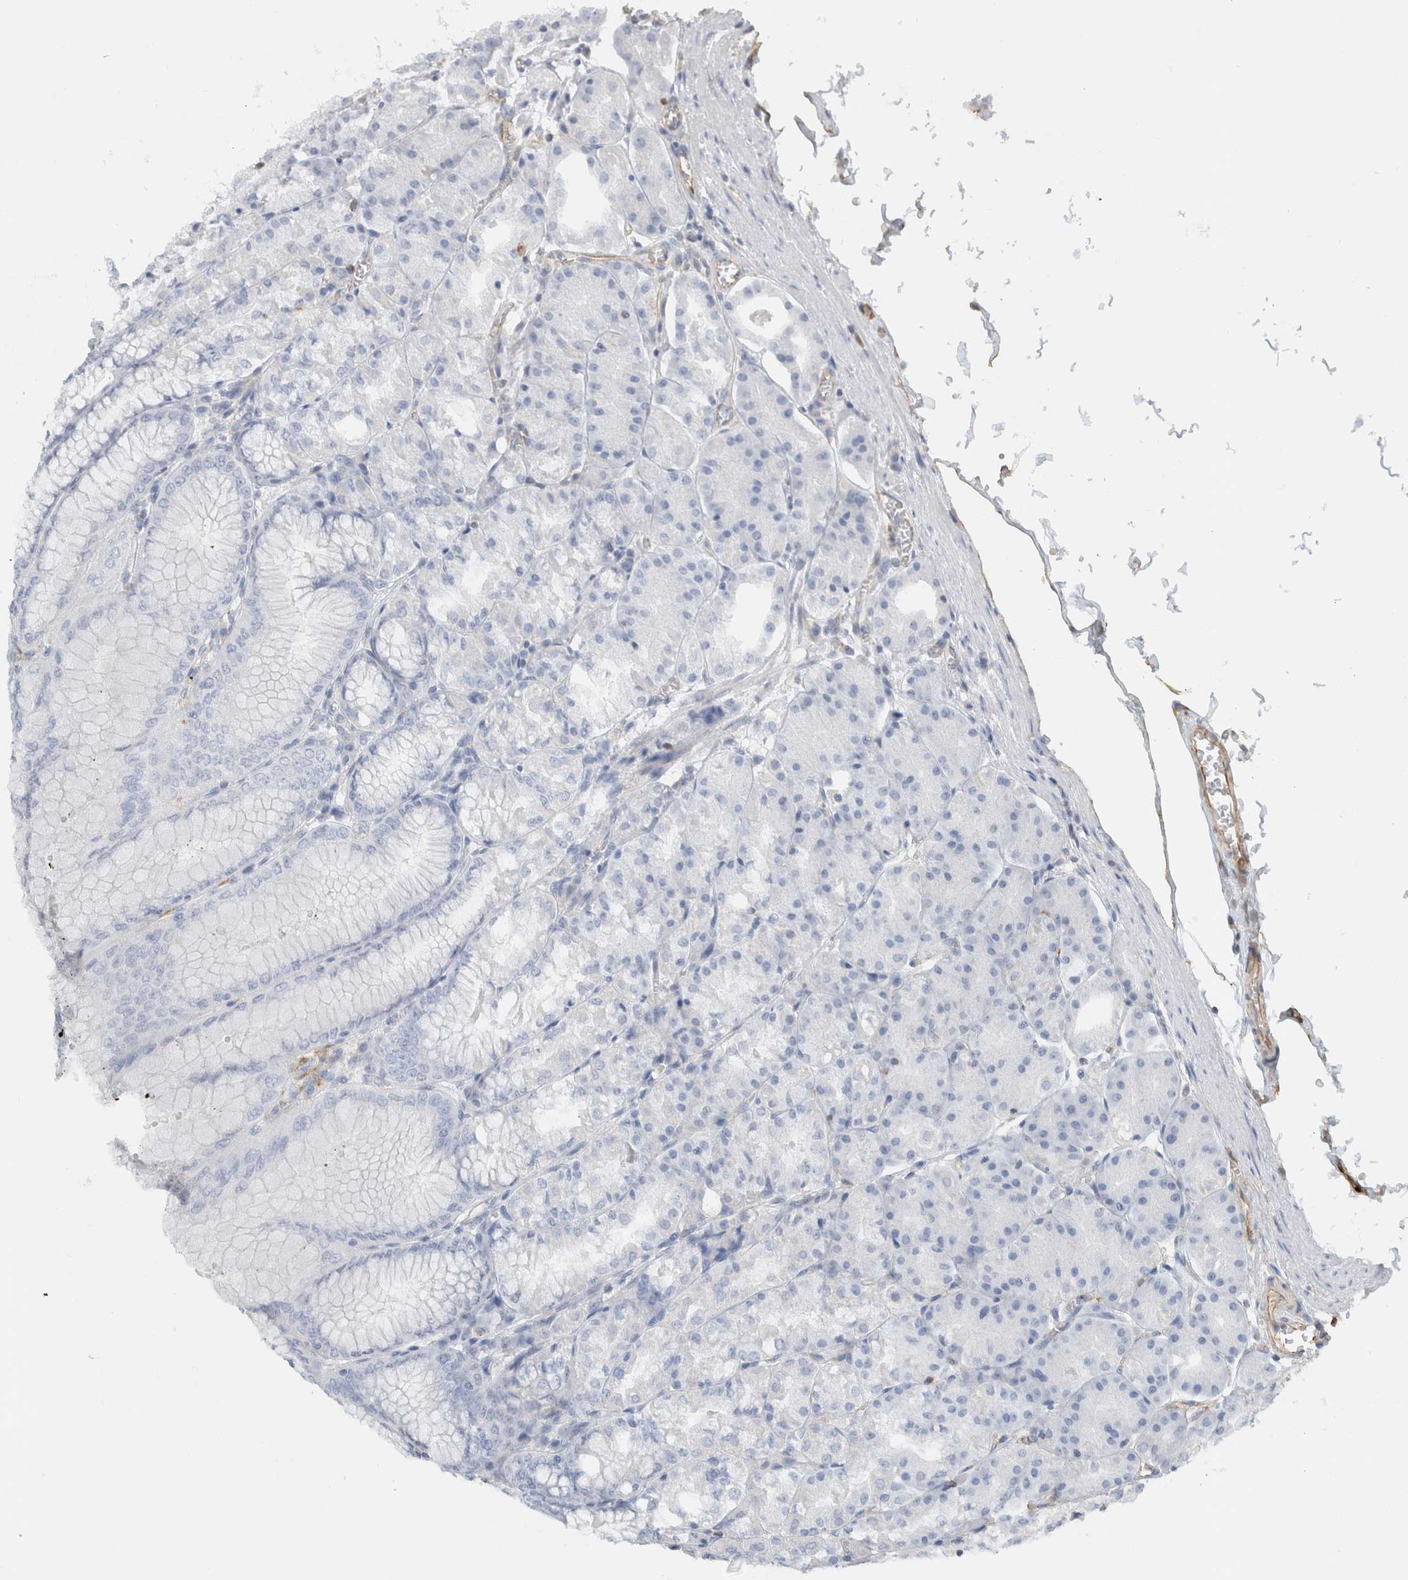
{"staining": {"intensity": "negative", "quantity": "none", "location": "none"}, "tissue": "stomach", "cell_type": "Glandular cells", "image_type": "normal", "snomed": [{"axis": "morphology", "description": "Normal tissue, NOS"}, {"axis": "topography", "description": "Stomach, lower"}], "caption": "Glandular cells are negative for protein expression in benign human stomach.", "gene": "LY86", "patient": {"sex": "male", "age": 71}}